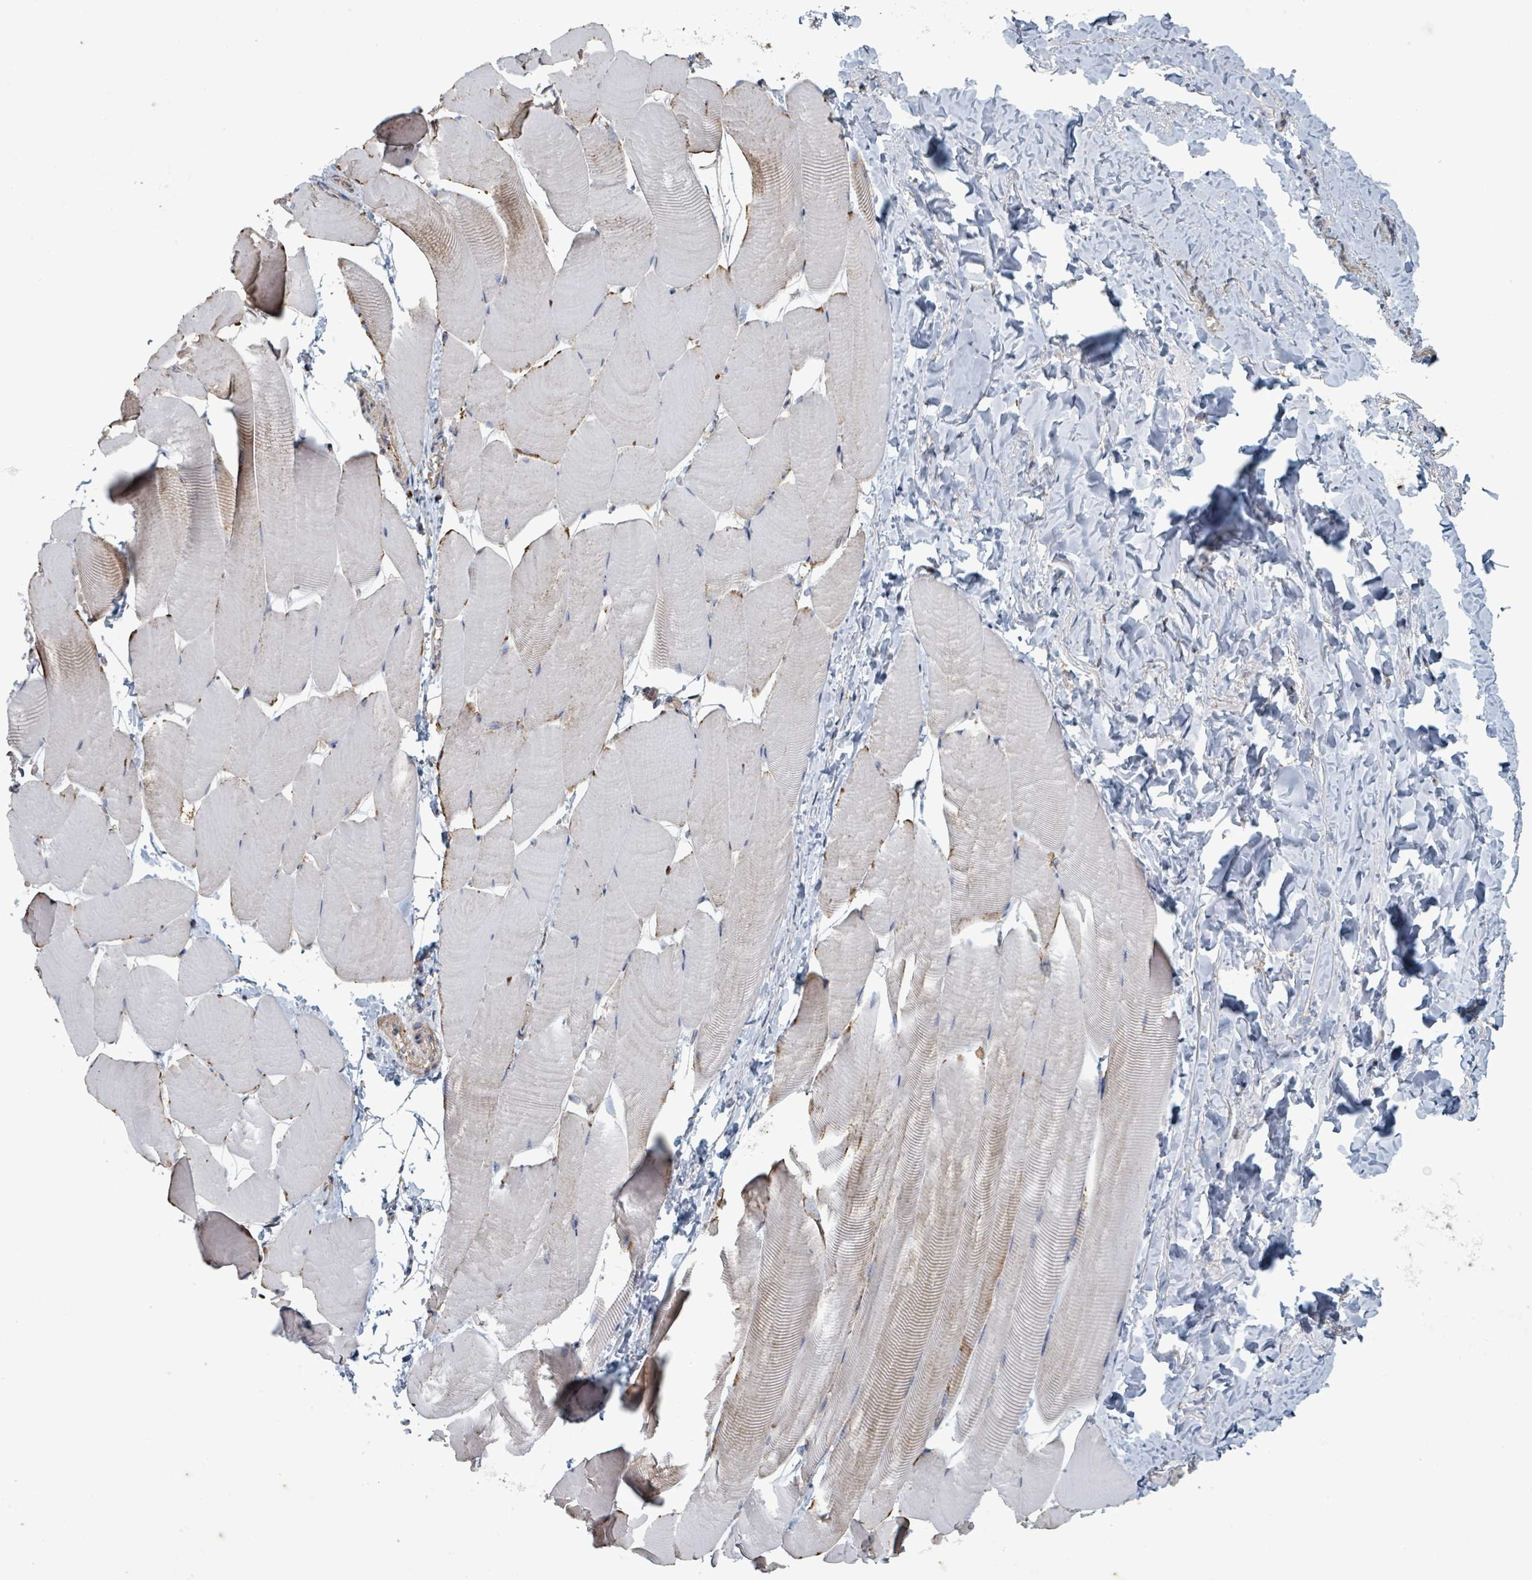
{"staining": {"intensity": "weak", "quantity": "<25%", "location": "cytoplasmic/membranous"}, "tissue": "skeletal muscle", "cell_type": "Myocytes", "image_type": "normal", "snomed": [{"axis": "morphology", "description": "Normal tissue, NOS"}, {"axis": "topography", "description": "Skeletal muscle"}], "caption": "An image of human skeletal muscle is negative for staining in myocytes. (Stains: DAB (3,3'-diaminobenzidine) IHC with hematoxylin counter stain, Microscopy: brightfield microscopy at high magnification).", "gene": "ADCK1", "patient": {"sex": "male", "age": 25}}